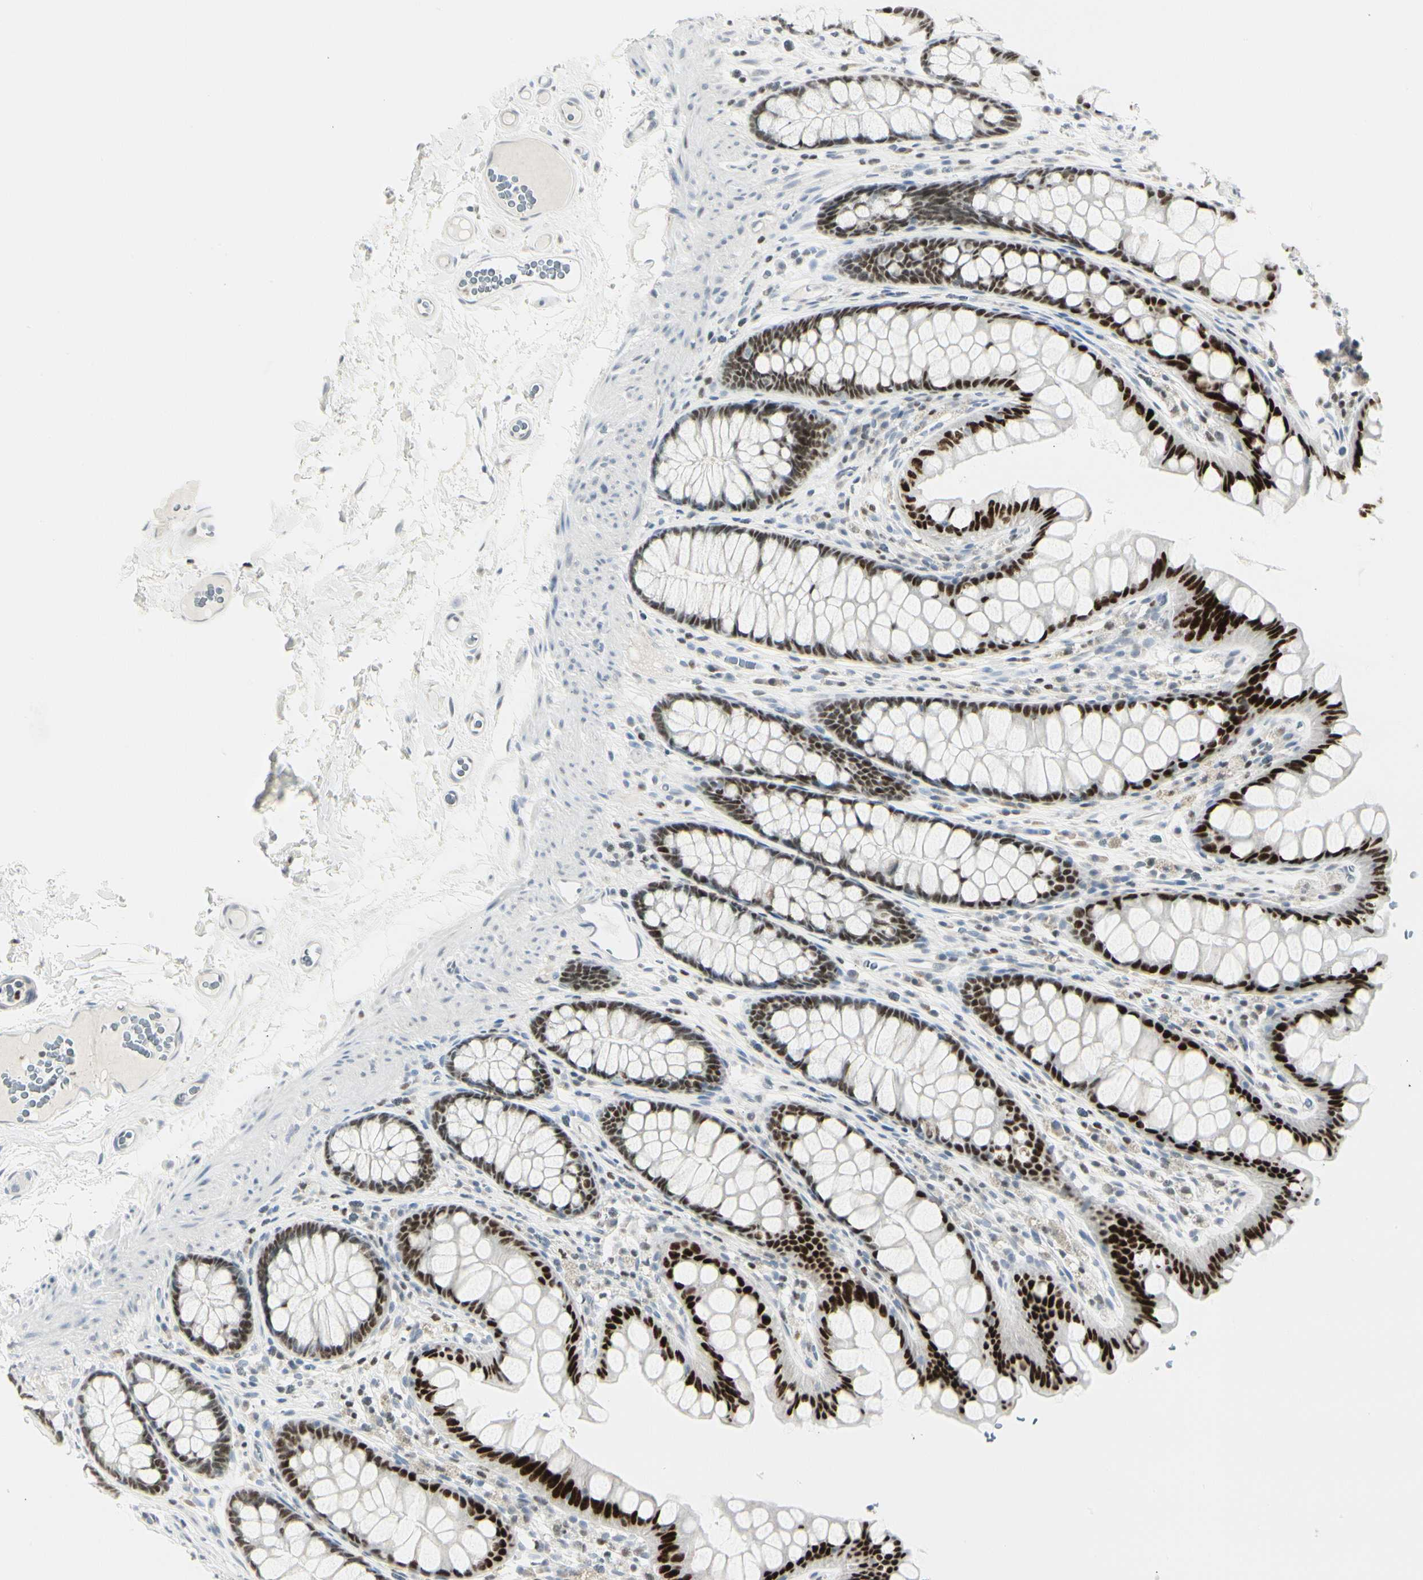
{"staining": {"intensity": "negative", "quantity": "none", "location": "none"}, "tissue": "colon", "cell_type": "Endothelial cells", "image_type": "normal", "snomed": [{"axis": "morphology", "description": "Normal tissue, NOS"}, {"axis": "topography", "description": "Colon"}], "caption": "The immunohistochemistry photomicrograph has no significant positivity in endothelial cells of colon.", "gene": "ZBTB7B", "patient": {"sex": "female", "age": 55}}